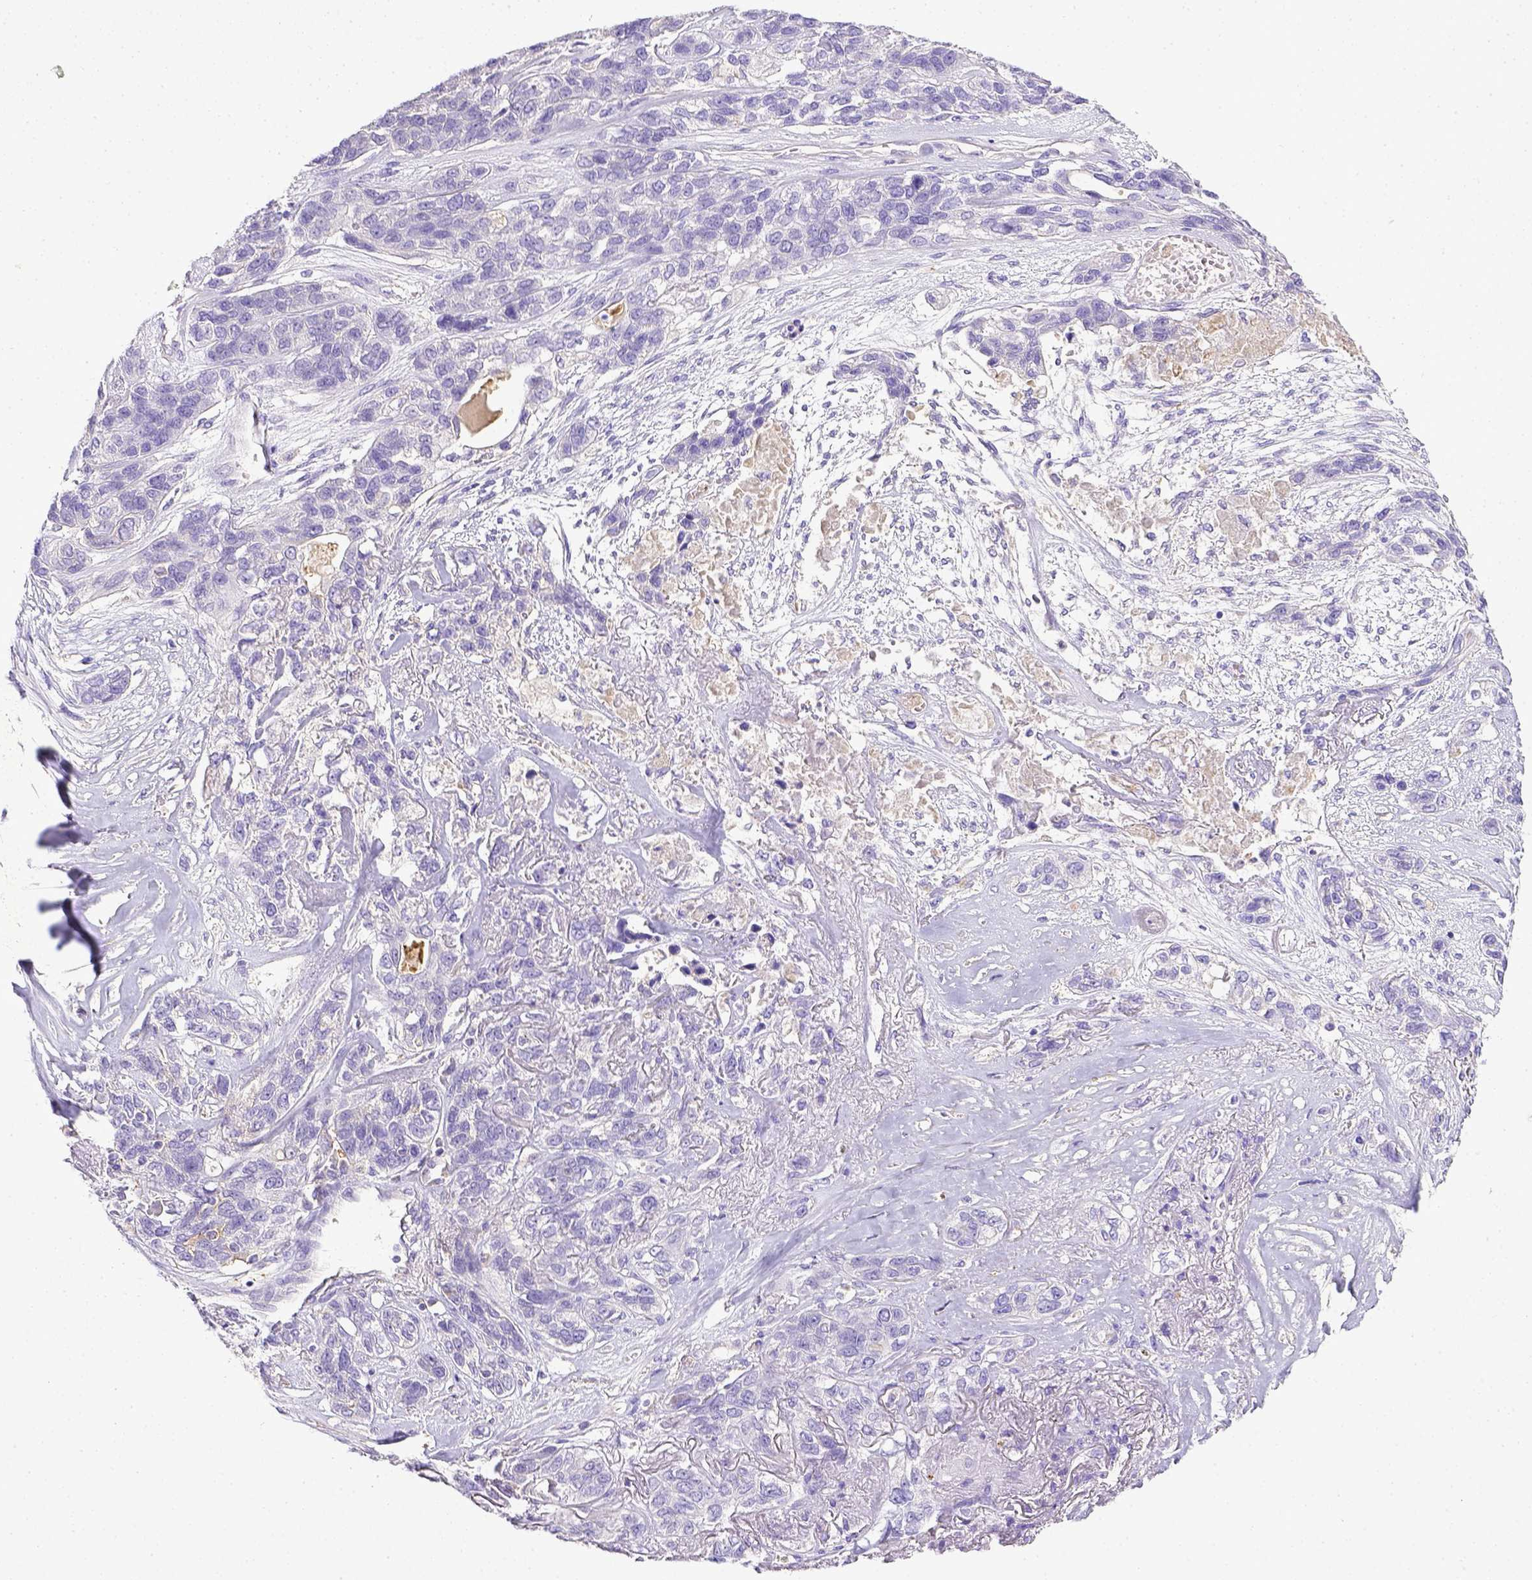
{"staining": {"intensity": "negative", "quantity": "none", "location": "none"}, "tissue": "lung cancer", "cell_type": "Tumor cells", "image_type": "cancer", "snomed": [{"axis": "morphology", "description": "Squamous cell carcinoma, NOS"}, {"axis": "topography", "description": "Lung"}], "caption": "A histopathology image of lung cancer (squamous cell carcinoma) stained for a protein demonstrates no brown staining in tumor cells.", "gene": "CD40", "patient": {"sex": "female", "age": 70}}